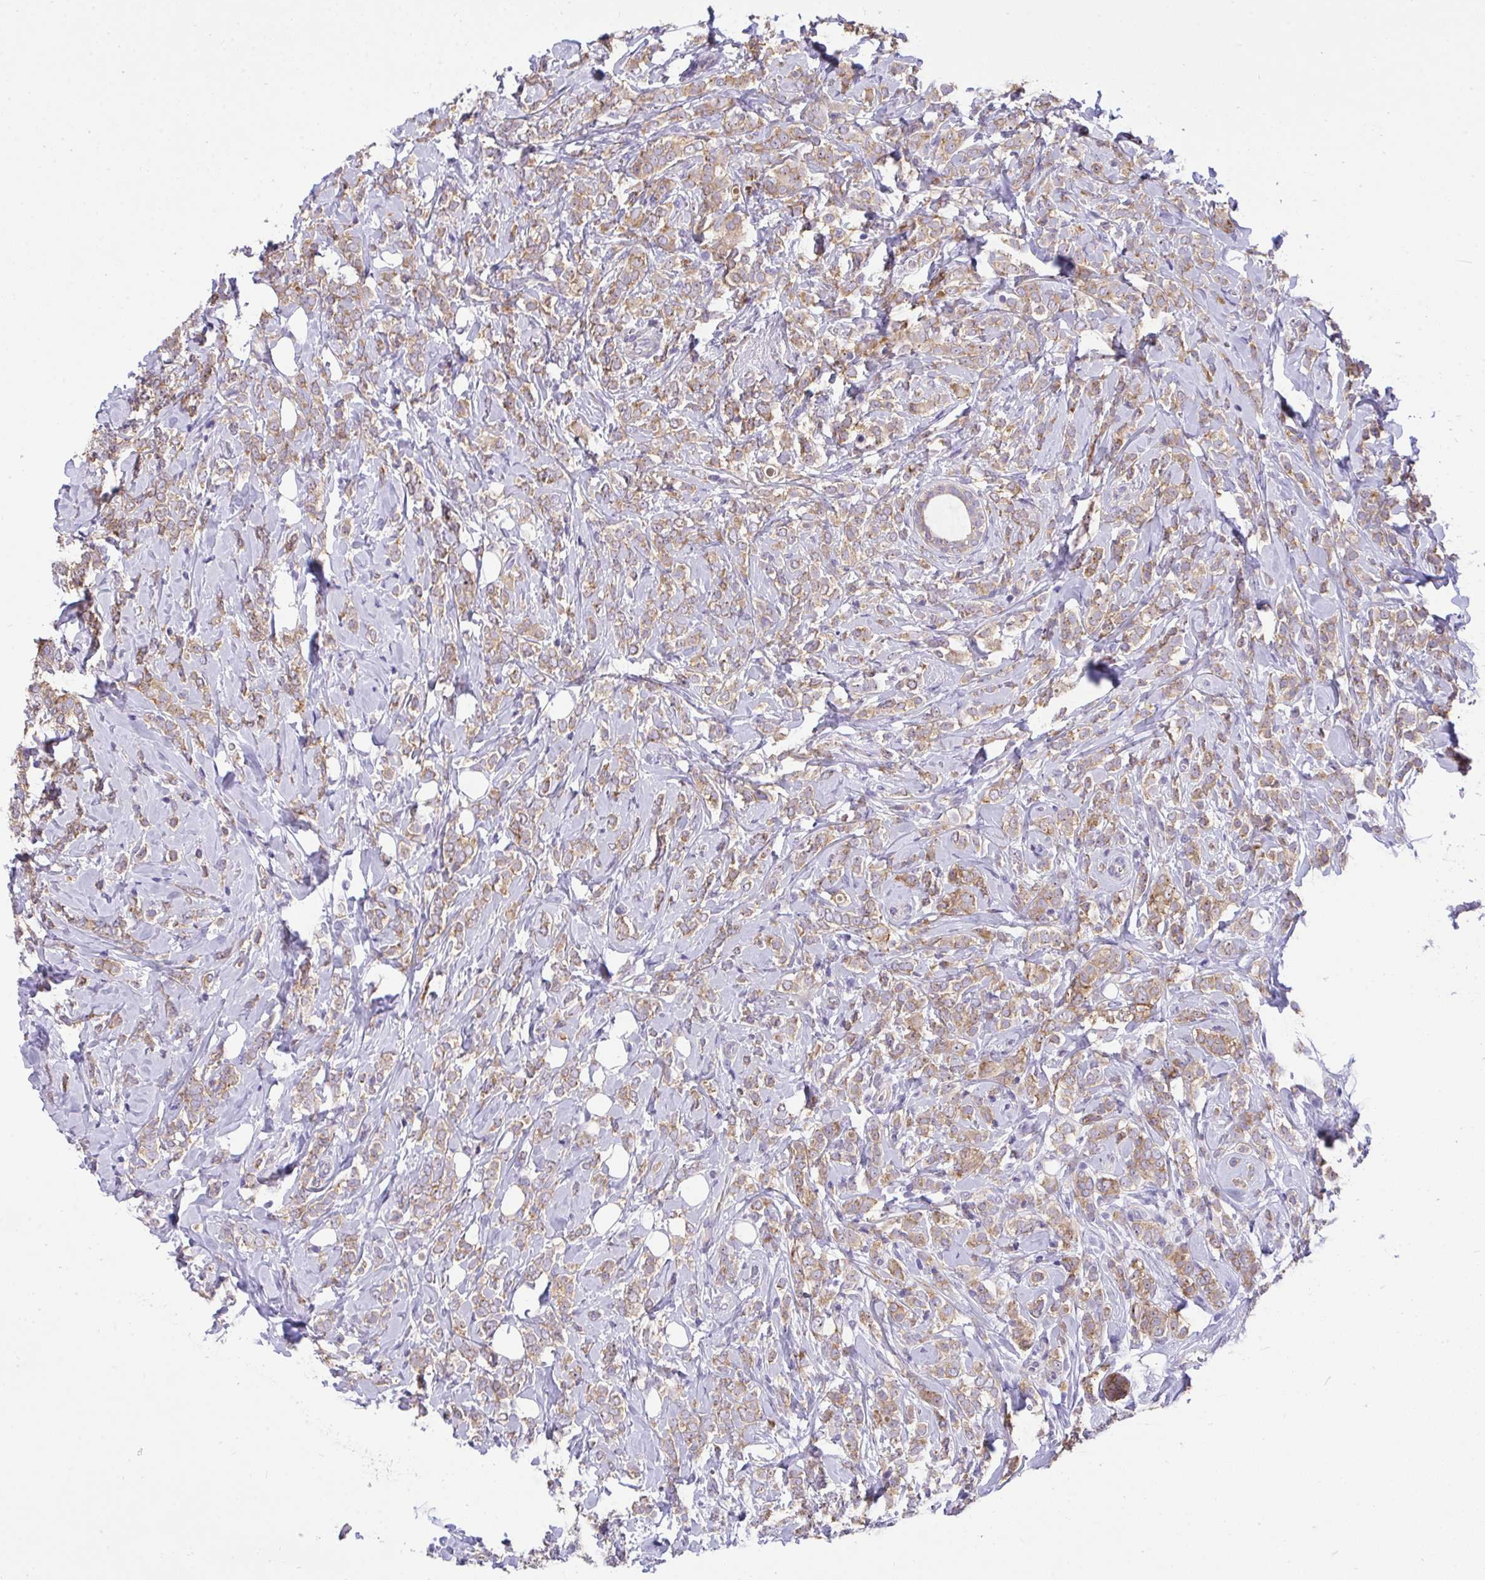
{"staining": {"intensity": "moderate", "quantity": ">75%", "location": "cytoplasmic/membranous"}, "tissue": "breast cancer", "cell_type": "Tumor cells", "image_type": "cancer", "snomed": [{"axis": "morphology", "description": "Lobular carcinoma"}, {"axis": "topography", "description": "Breast"}], "caption": "Protein expression analysis of breast lobular carcinoma reveals moderate cytoplasmic/membranous positivity in approximately >75% of tumor cells.", "gene": "VGLL3", "patient": {"sex": "female", "age": 49}}